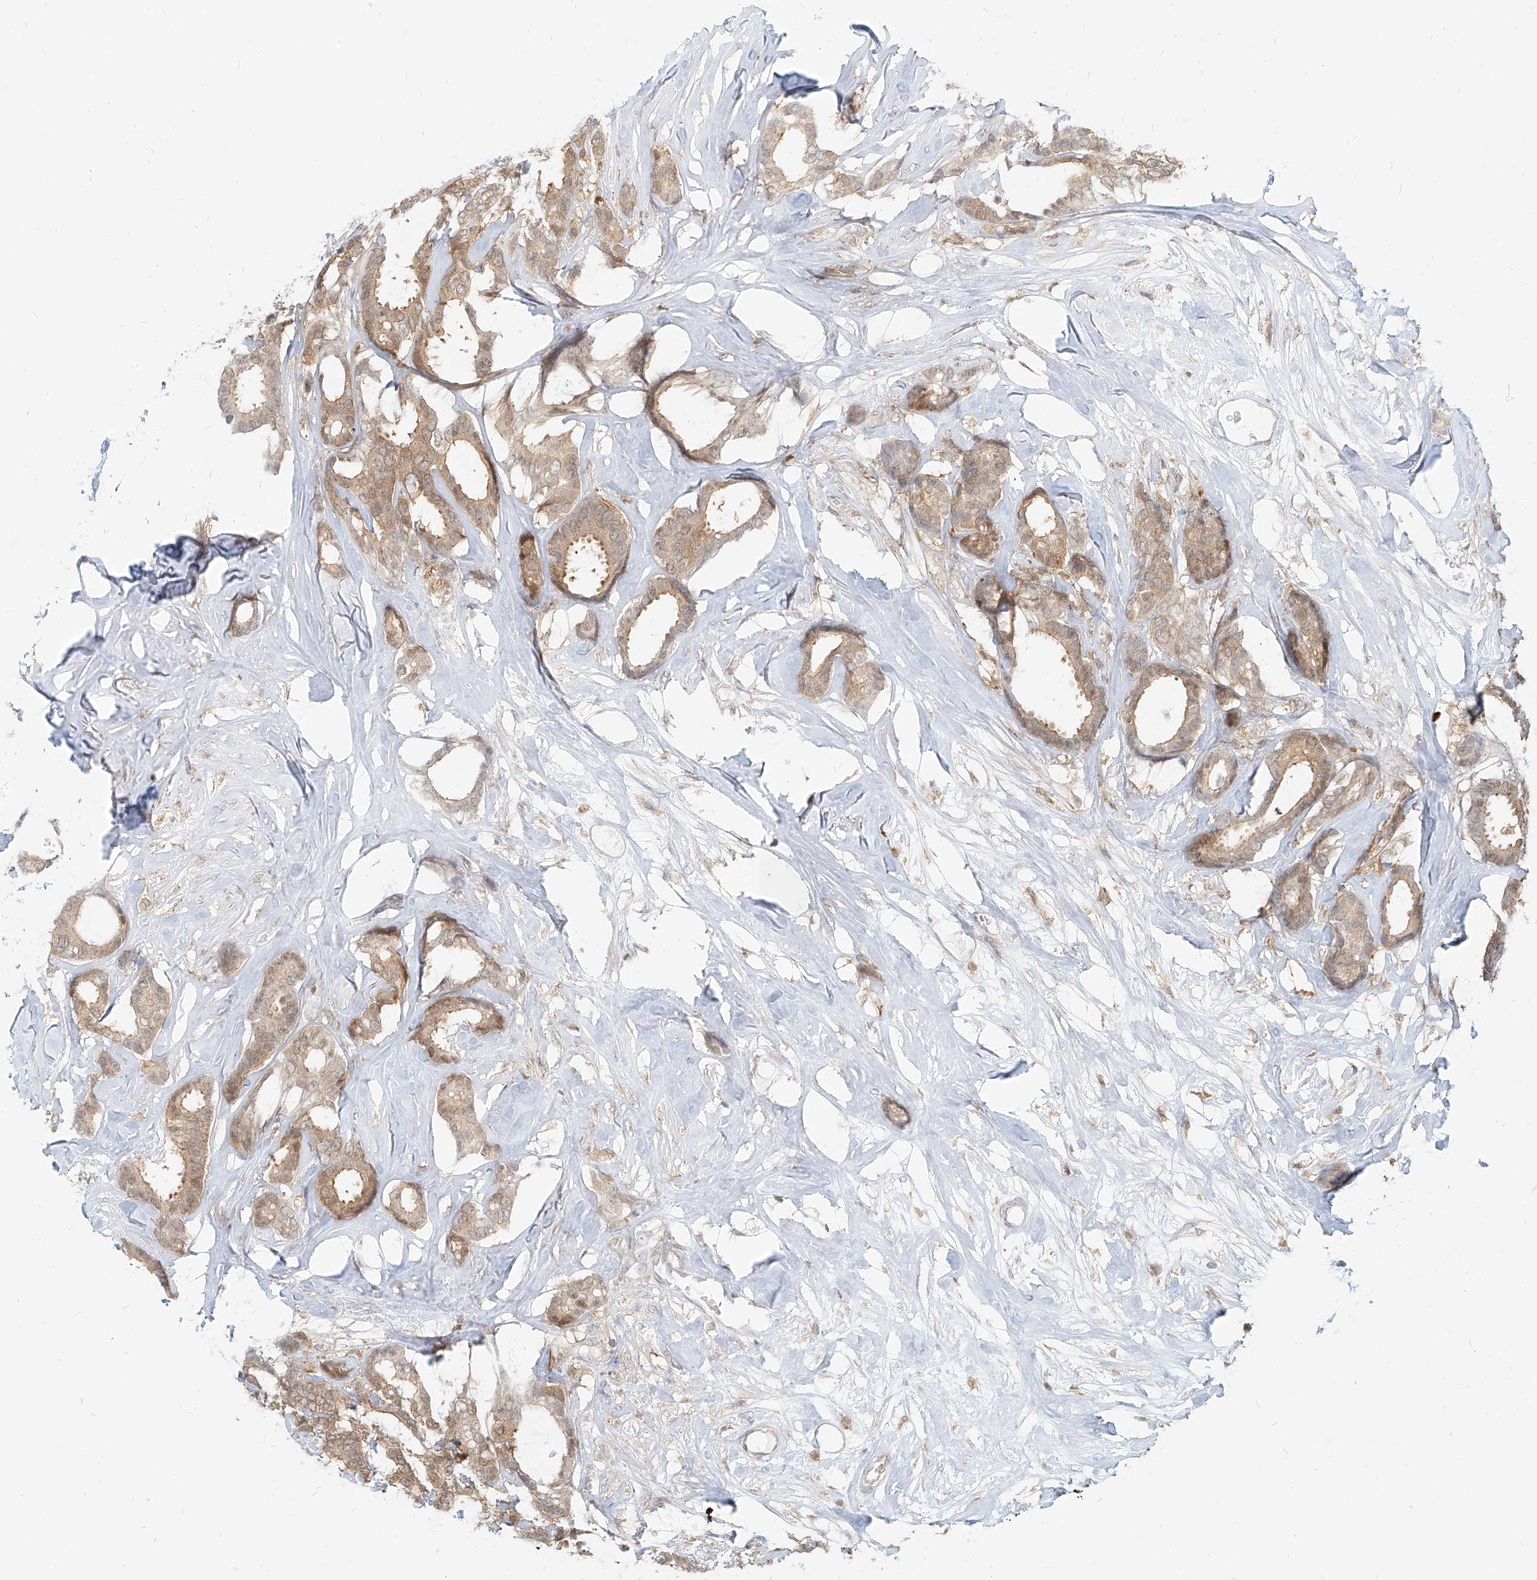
{"staining": {"intensity": "moderate", "quantity": ">75%", "location": "cytoplasmic/membranous"}, "tissue": "breast cancer", "cell_type": "Tumor cells", "image_type": "cancer", "snomed": [{"axis": "morphology", "description": "Duct carcinoma"}, {"axis": "topography", "description": "Breast"}], "caption": "DAB (3,3'-diaminobenzidine) immunohistochemical staining of human breast cancer shows moderate cytoplasmic/membranous protein expression in approximately >75% of tumor cells. (DAB IHC, brown staining for protein, blue staining for nuclei).", "gene": "PGD", "patient": {"sex": "female", "age": 87}}